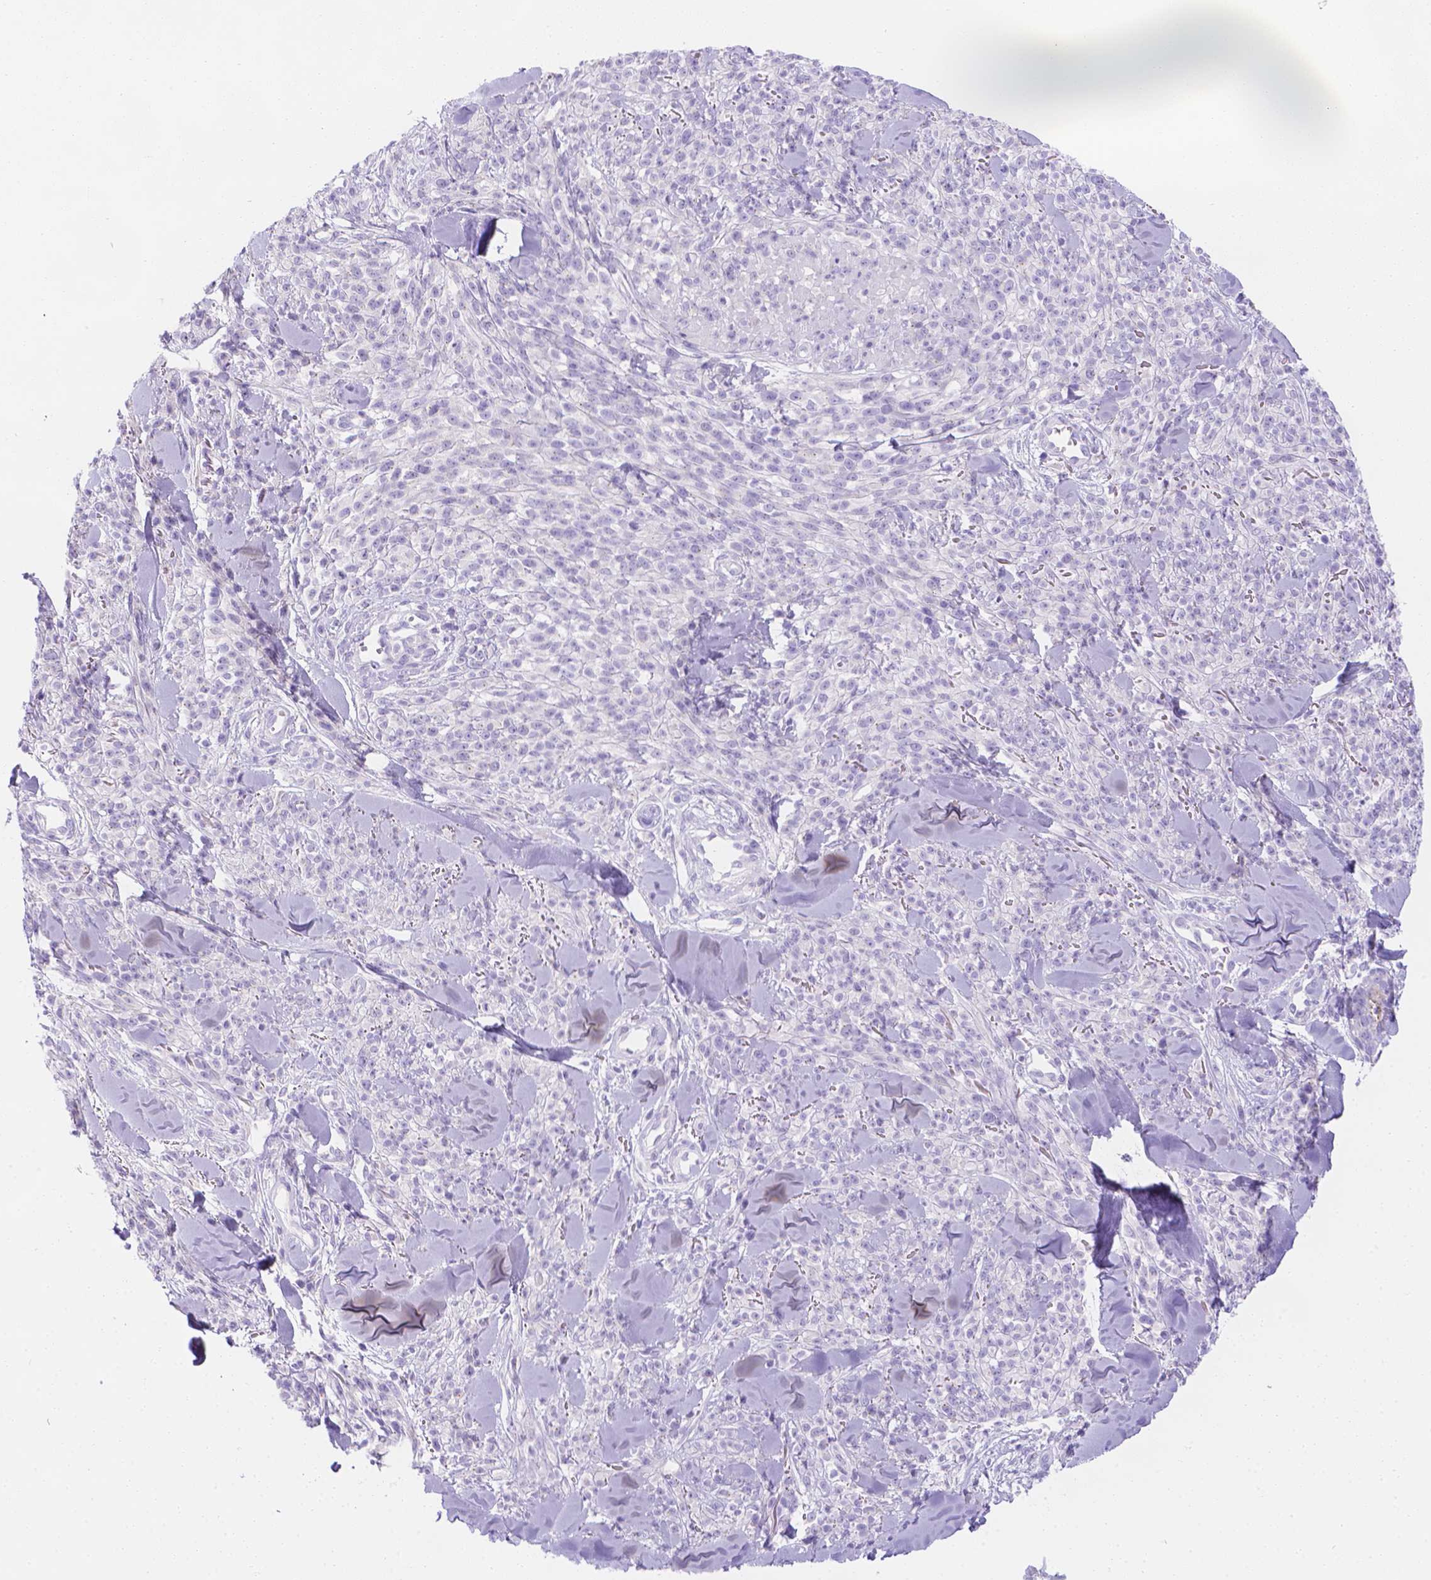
{"staining": {"intensity": "negative", "quantity": "none", "location": "none"}, "tissue": "melanoma", "cell_type": "Tumor cells", "image_type": "cancer", "snomed": [{"axis": "morphology", "description": "Malignant melanoma, NOS"}, {"axis": "topography", "description": "Skin"}, {"axis": "topography", "description": "Skin of trunk"}], "caption": "This is an immunohistochemistry (IHC) image of human malignant melanoma. There is no expression in tumor cells.", "gene": "MLN", "patient": {"sex": "male", "age": 74}}